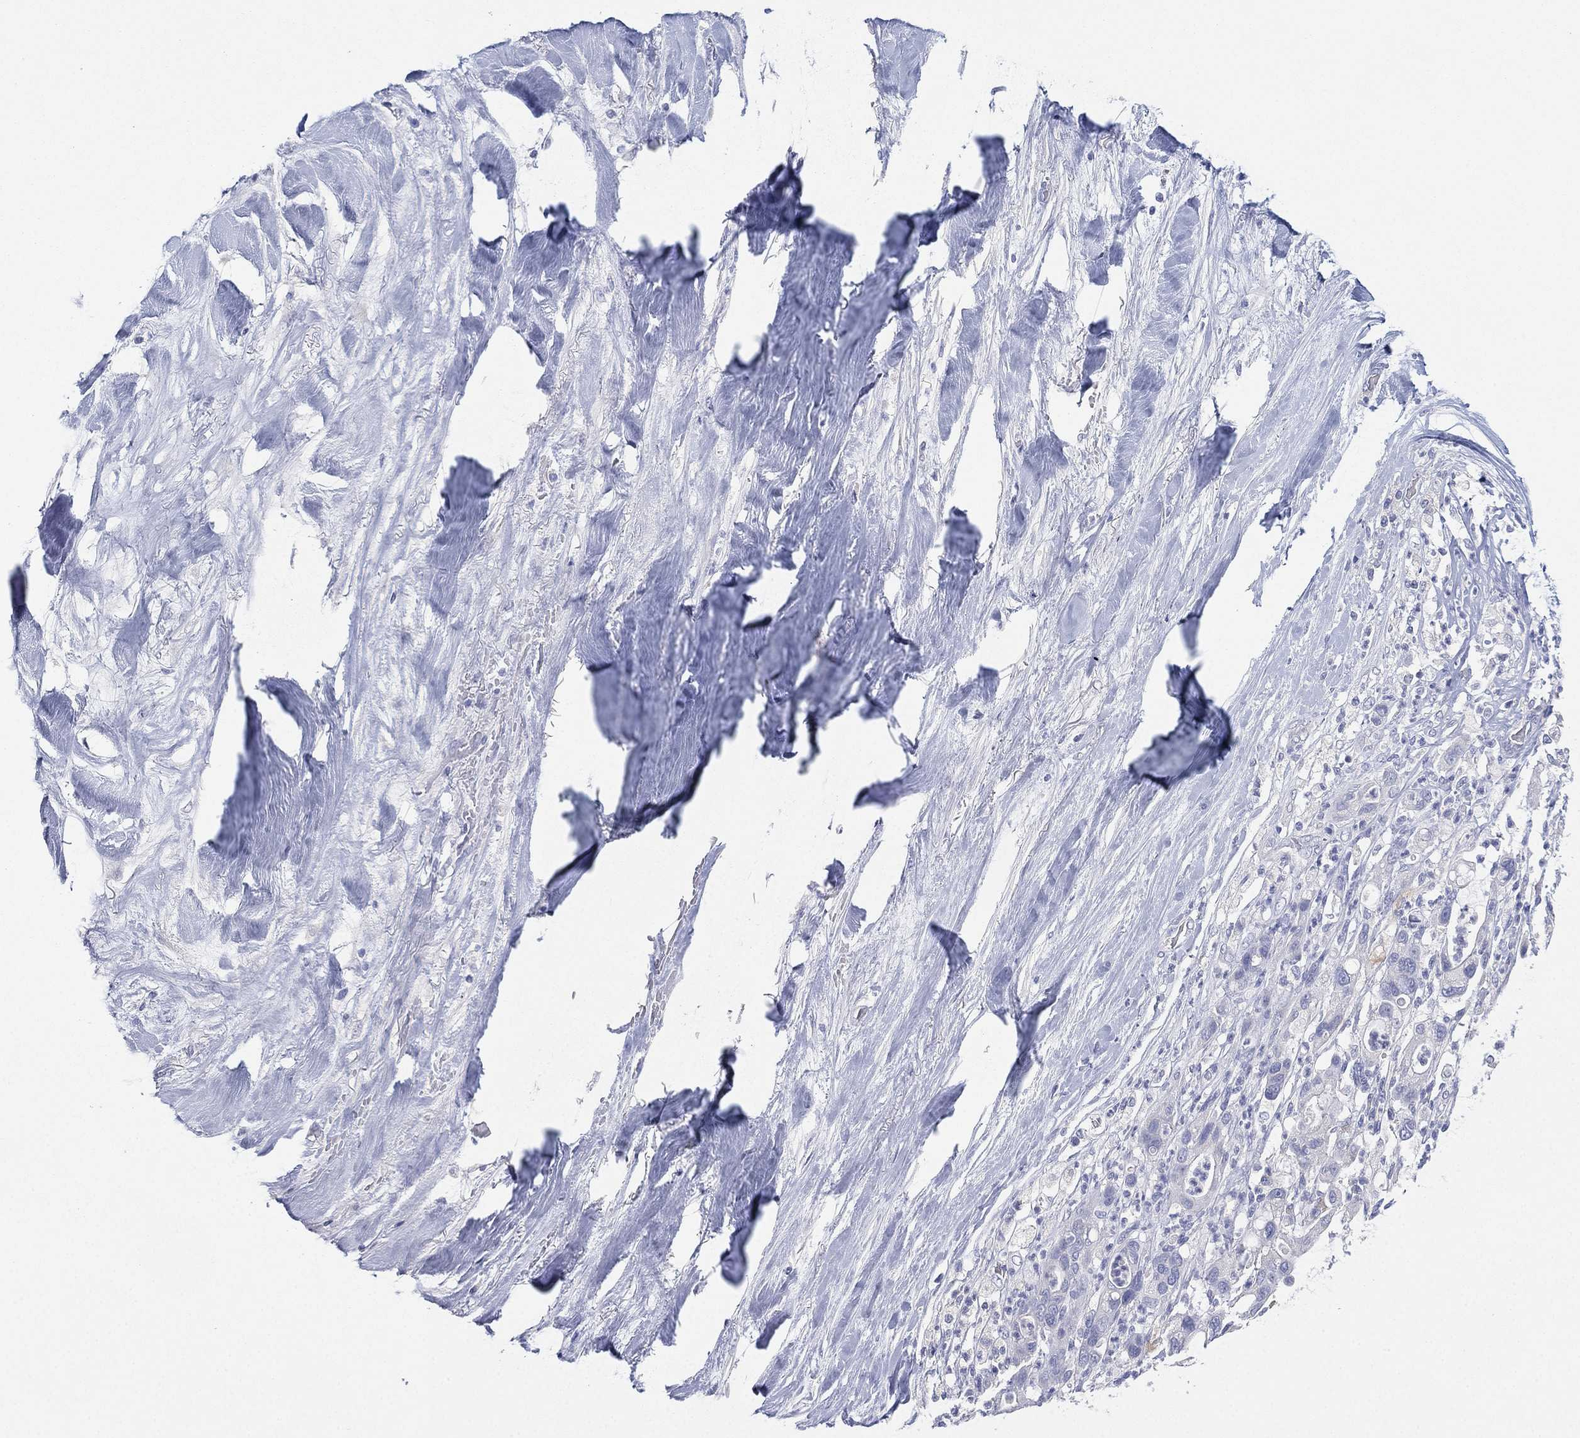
{"staining": {"intensity": "negative", "quantity": "none", "location": "none"}, "tissue": "liver cancer", "cell_type": "Tumor cells", "image_type": "cancer", "snomed": [{"axis": "morphology", "description": "Cholangiocarcinoma"}, {"axis": "topography", "description": "Liver"}], "caption": "IHC histopathology image of cholangiocarcinoma (liver) stained for a protein (brown), which demonstrates no staining in tumor cells.", "gene": "CYP2D6", "patient": {"sex": "female", "age": 54}}